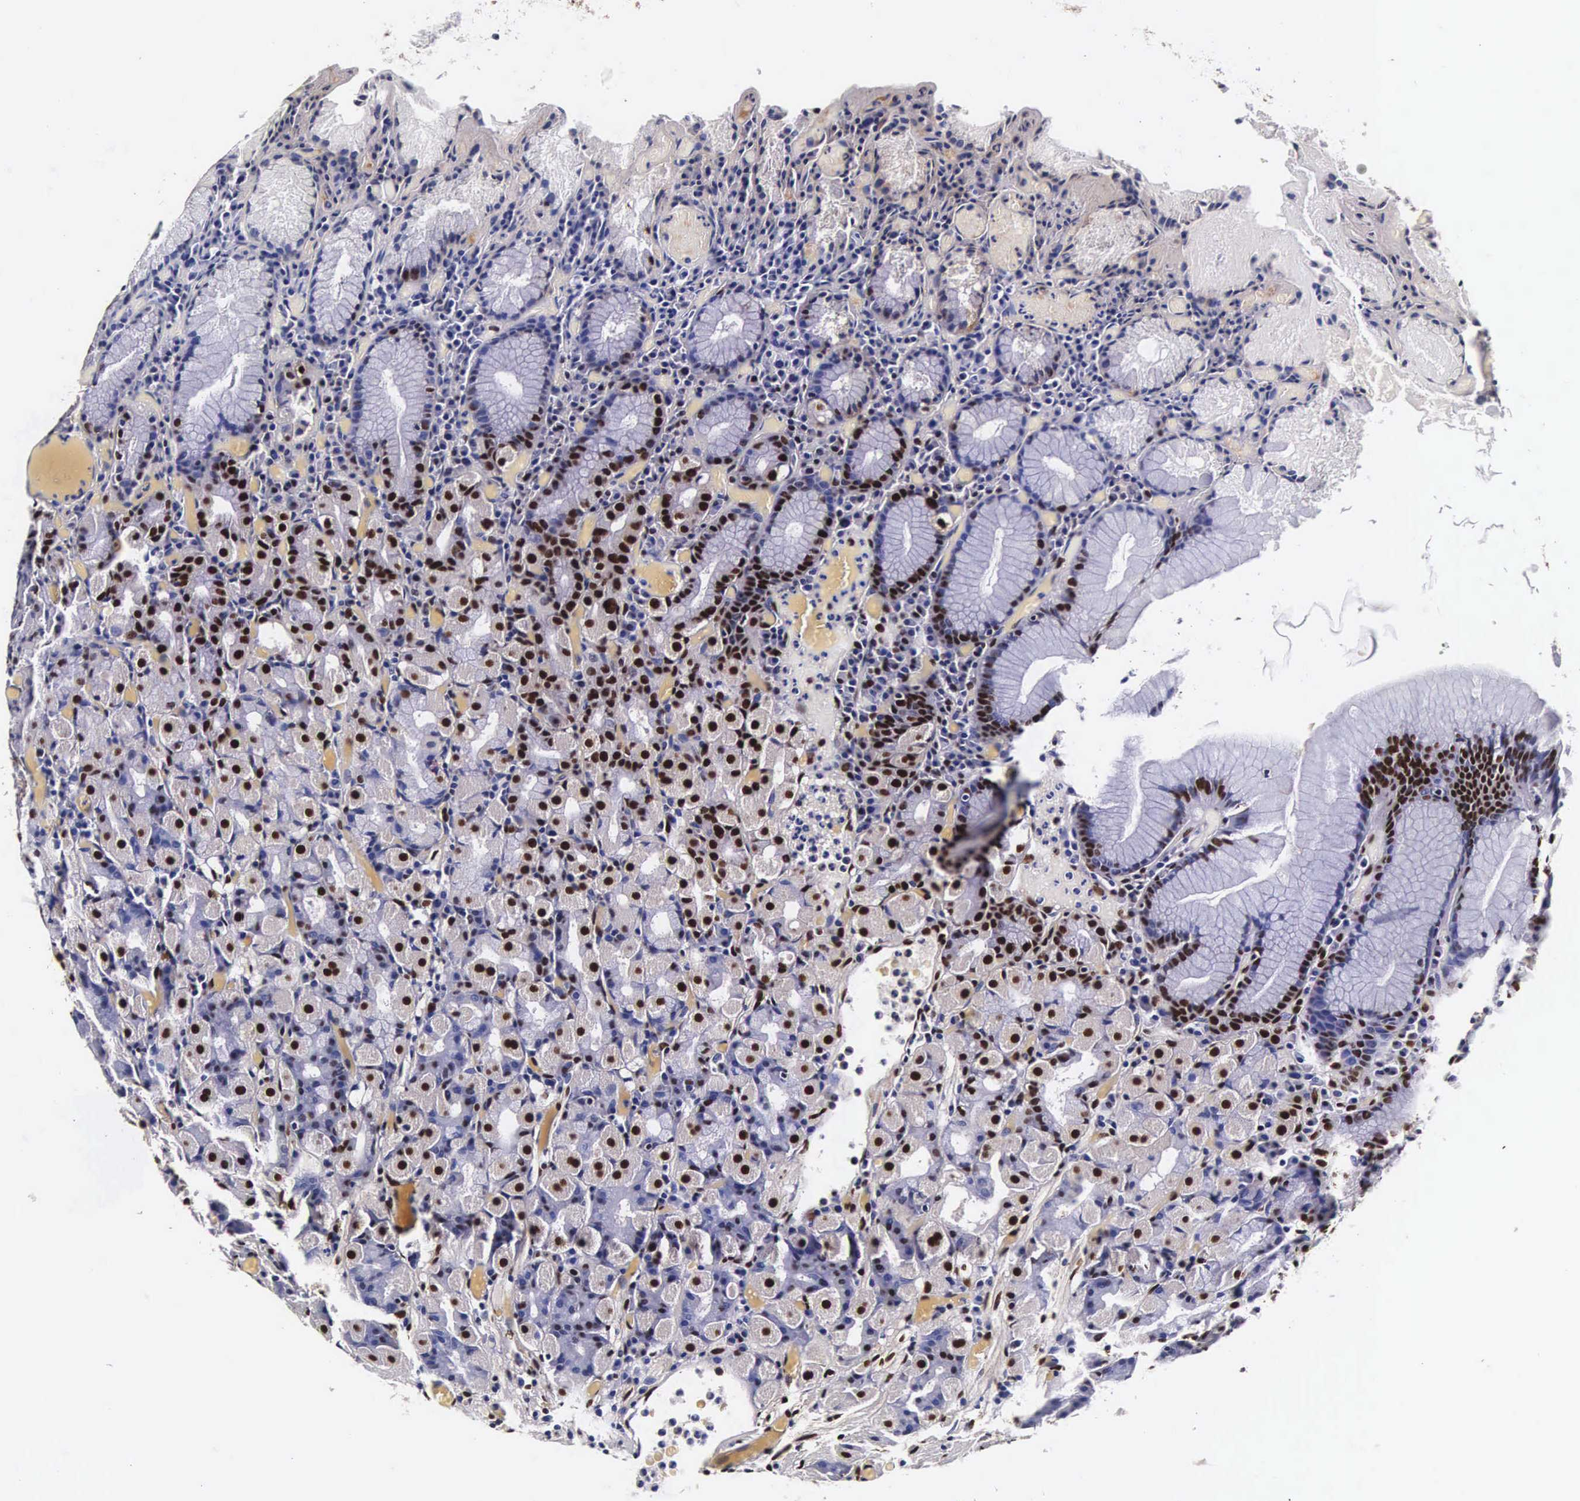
{"staining": {"intensity": "strong", "quantity": "25%-75%", "location": "nuclear"}, "tissue": "stomach", "cell_type": "Glandular cells", "image_type": "normal", "snomed": [{"axis": "morphology", "description": "Normal tissue, NOS"}, {"axis": "topography", "description": "Stomach, lower"}], "caption": "Immunohistochemistry of unremarkable stomach displays high levels of strong nuclear expression in approximately 25%-75% of glandular cells.", "gene": "BCL2L2", "patient": {"sex": "male", "age": 58}}